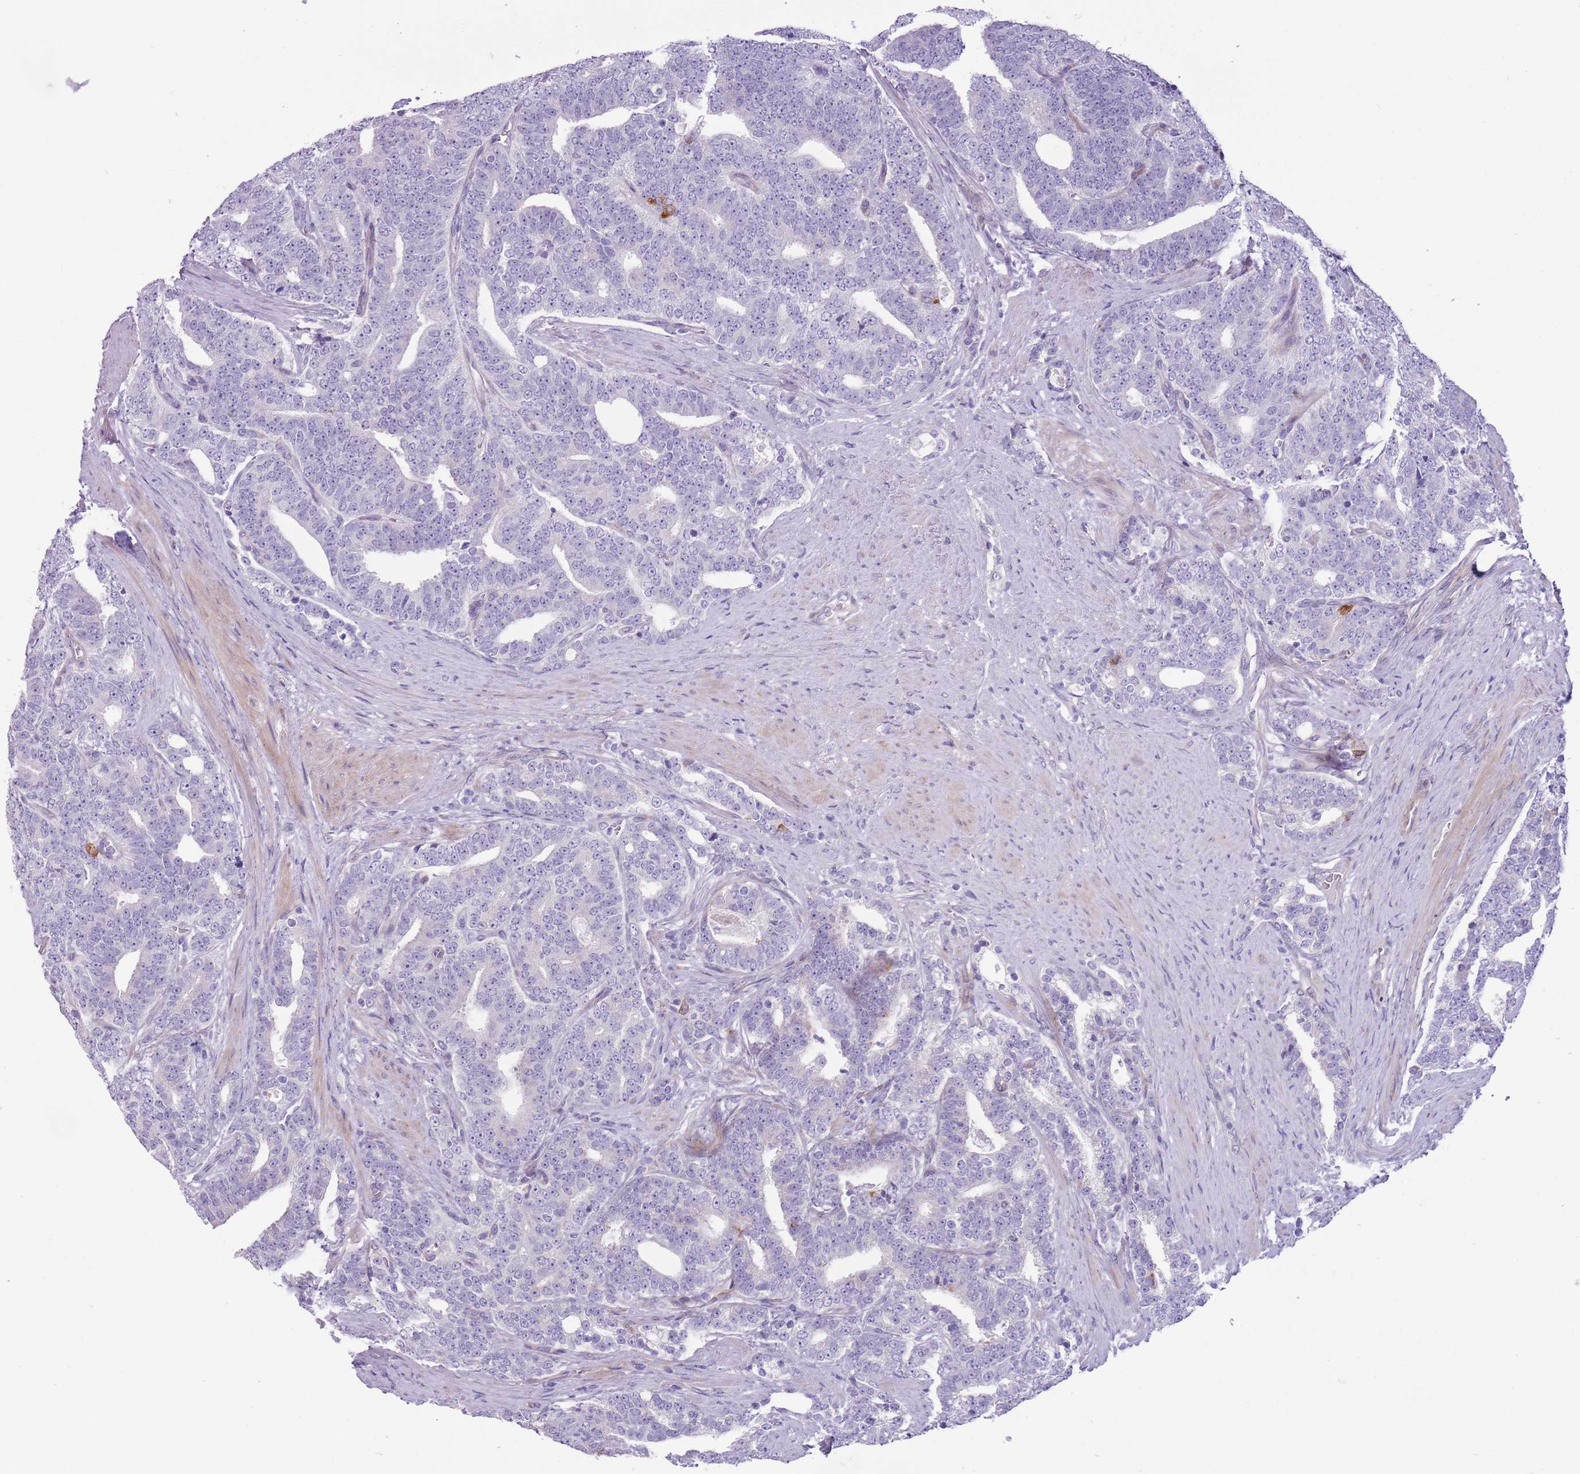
{"staining": {"intensity": "negative", "quantity": "none", "location": "none"}, "tissue": "prostate cancer", "cell_type": "Tumor cells", "image_type": "cancer", "snomed": [{"axis": "morphology", "description": "Adenocarcinoma, High grade"}, {"axis": "topography", "description": "Prostate and seminal vesicle, NOS"}], "caption": "An immunohistochemistry image of prostate cancer (adenocarcinoma (high-grade)) is shown. There is no staining in tumor cells of prostate cancer (adenocarcinoma (high-grade)). (DAB (3,3'-diaminobenzidine) immunohistochemistry (IHC) with hematoxylin counter stain).", "gene": "MRPL32", "patient": {"sex": "male", "age": 67}}